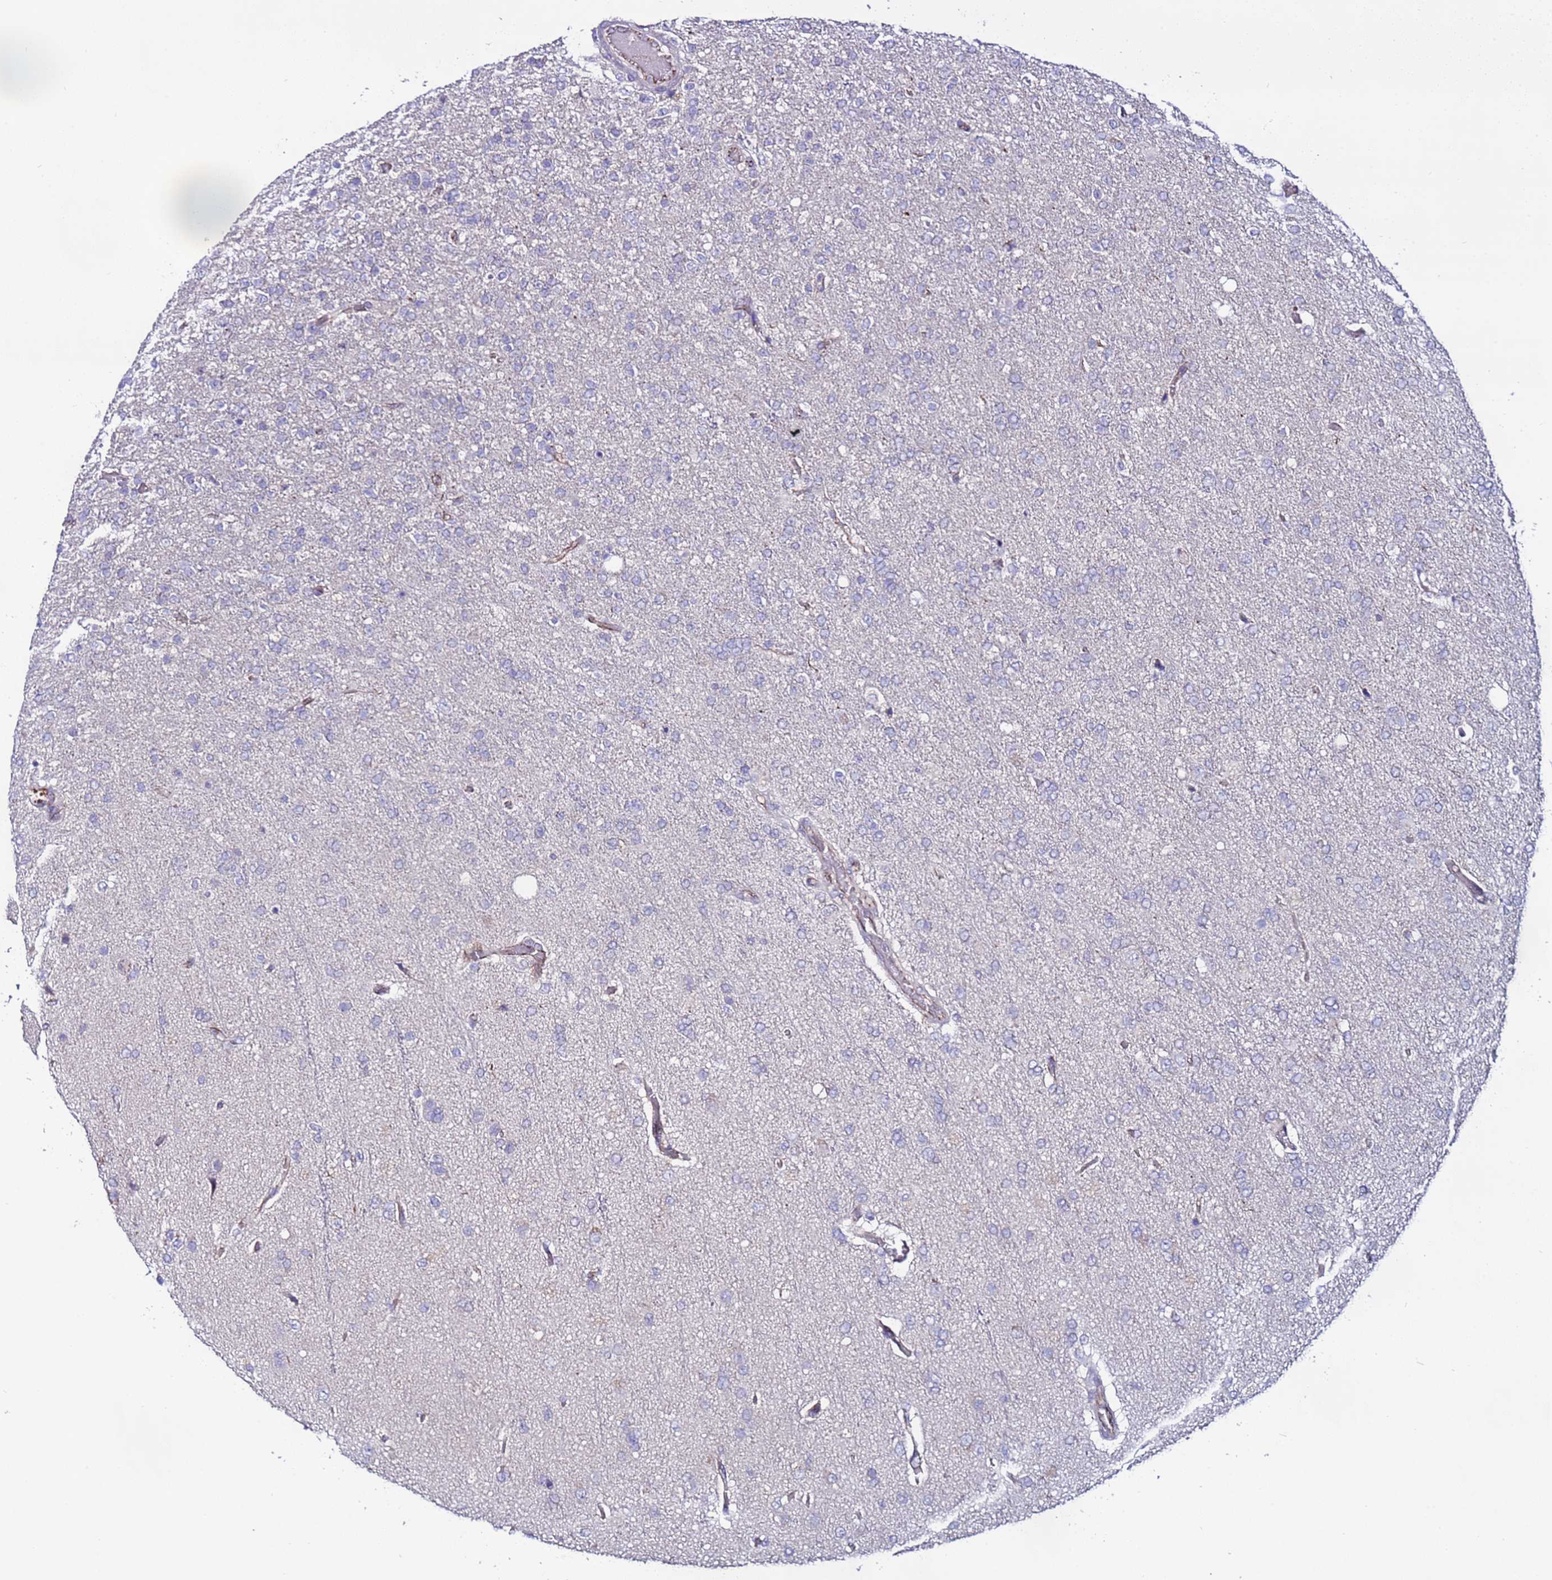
{"staining": {"intensity": "negative", "quantity": "none", "location": "none"}, "tissue": "glioma", "cell_type": "Tumor cells", "image_type": "cancer", "snomed": [{"axis": "morphology", "description": "Glioma, malignant, High grade"}, {"axis": "topography", "description": "Brain"}], "caption": "Micrograph shows no protein staining in tumor cells of glioma tissue. (Immunohistochemistry (ihc), brightfield microscopy, high magnification).", "gene": "TENM3", "patient": {"sex": "female", "age": 74}}